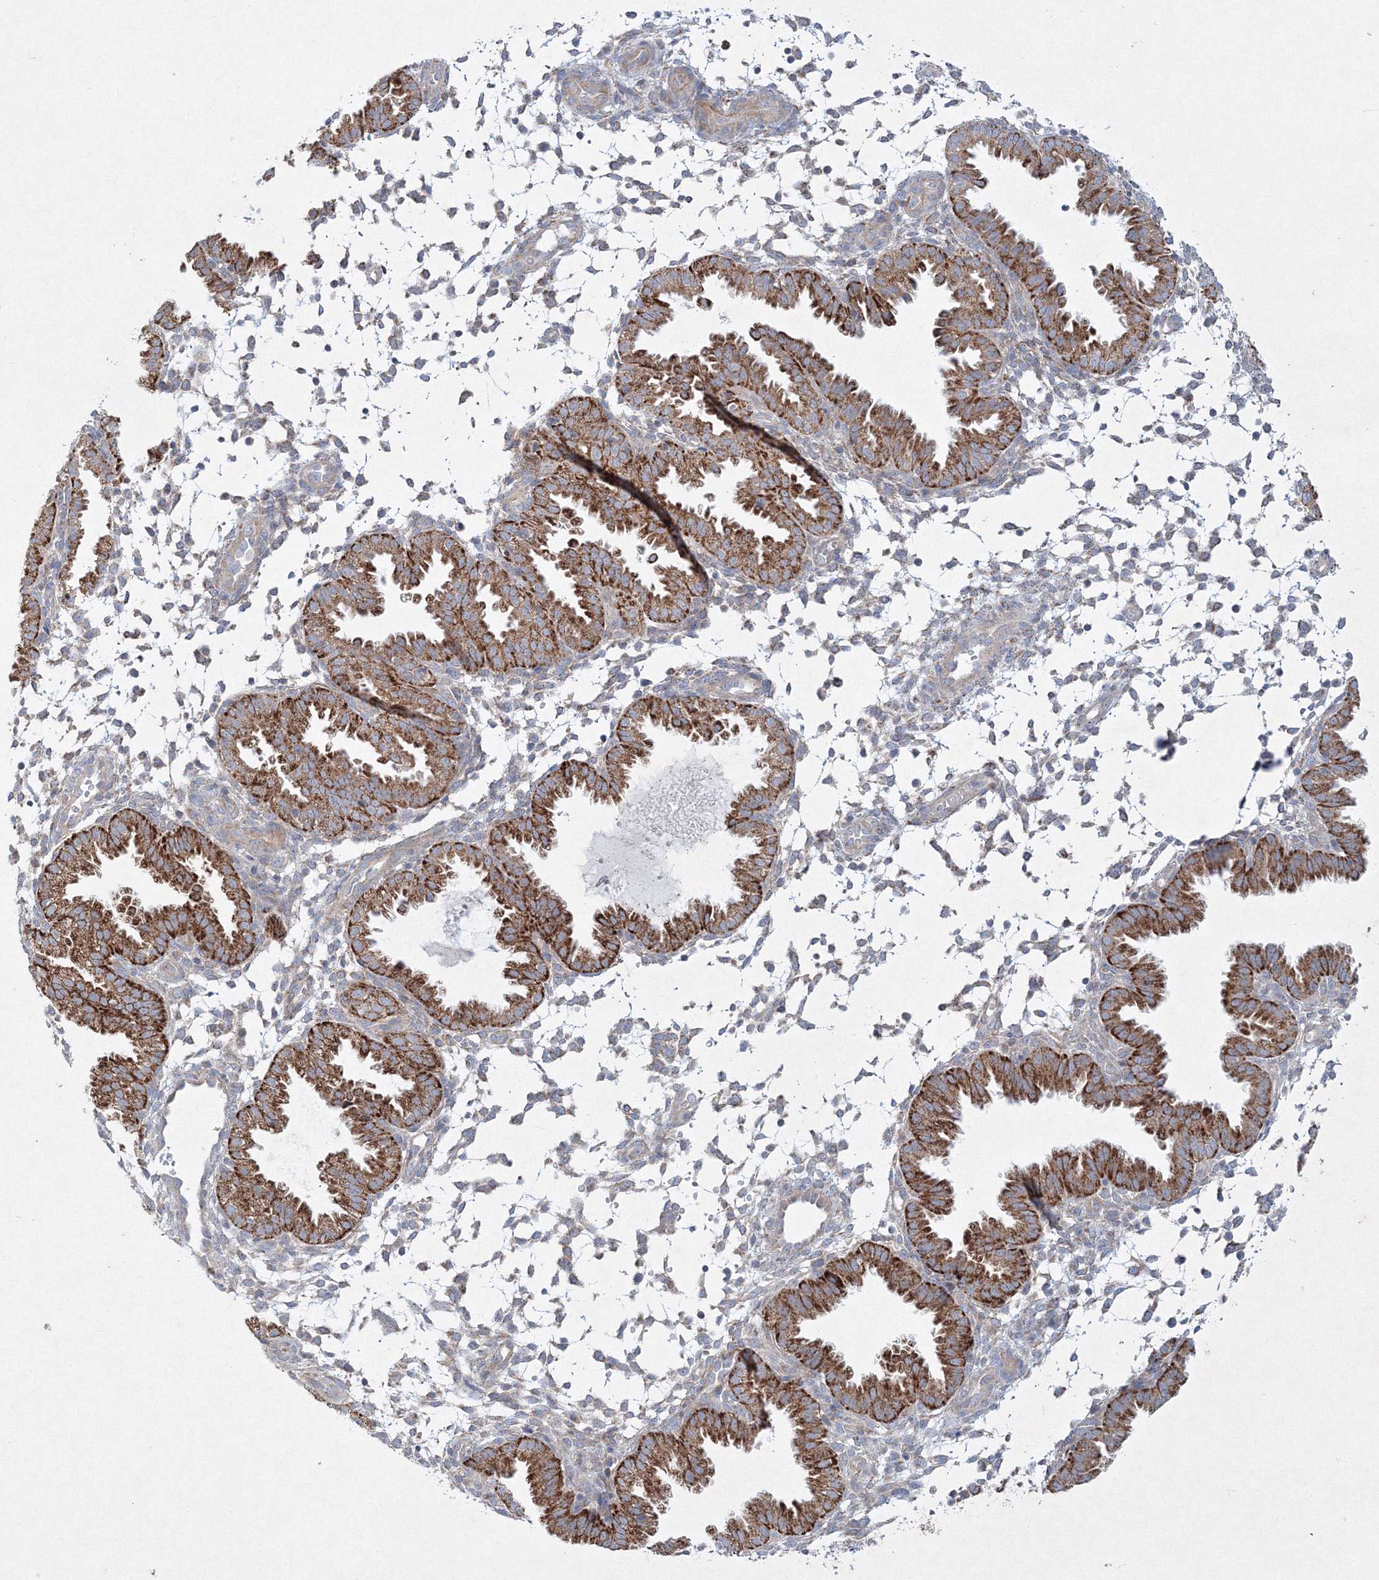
{"staining": {"intensity": "weak", "quantity": "<25%", "location": "cytoplasmic/membranous"}, "tissue": "endometrium", "cell_type": "Cells in endometrial stroma", "image_type": "normal", "snomed": [{"axis": "morphology", "description": "Normal tissue, NOS"}, {"axis": "topography", "description": "Endometrium"}], "caption": "The image exhibits no staining of cells in endometrial stroma in benign endometrium.", "gene": "WDR49", "patient": {"sex": "female", "age": 33}}